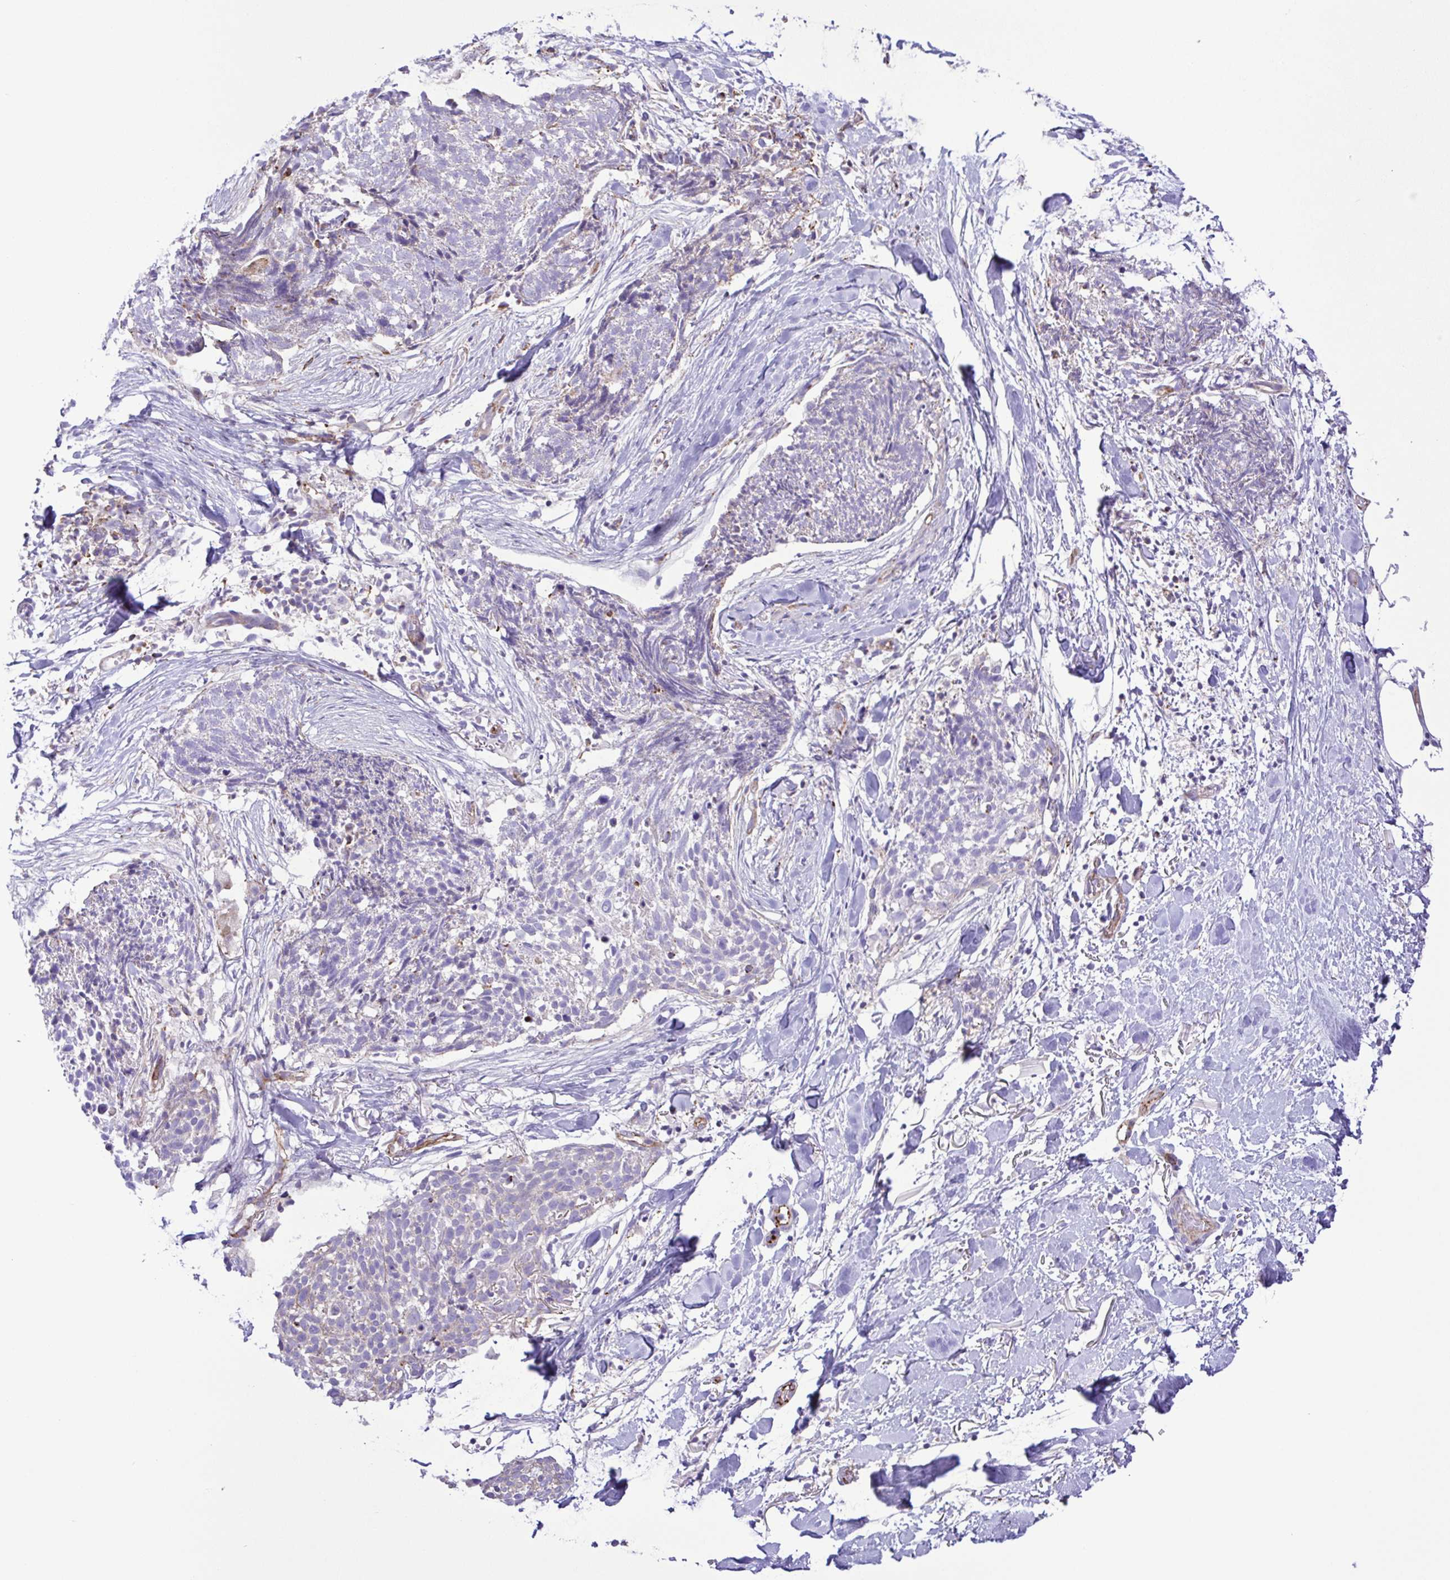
{"staining": {"intensity": "negative", "quantity": "none", "location": "none"}, "tissue": "skin cancer", "cell_type": "Tumor cells", "image_type": "cancer", "snomed": [{"axis": "morphology", "description": "Squamous cell carcinoma, NOS"}, {"axis": "topography", "description": "Skin"}, {"axis": "topography", "description": "Vulva"}], "caption": "Immunohistochemistry photomicrograph of skin cancer (squamous cell carcinoma) stained for a protein (brown), which demonstrates no staining in tumor cells.", "gene": "FLT1", "patient": {"sex": "female", "age": 75}}